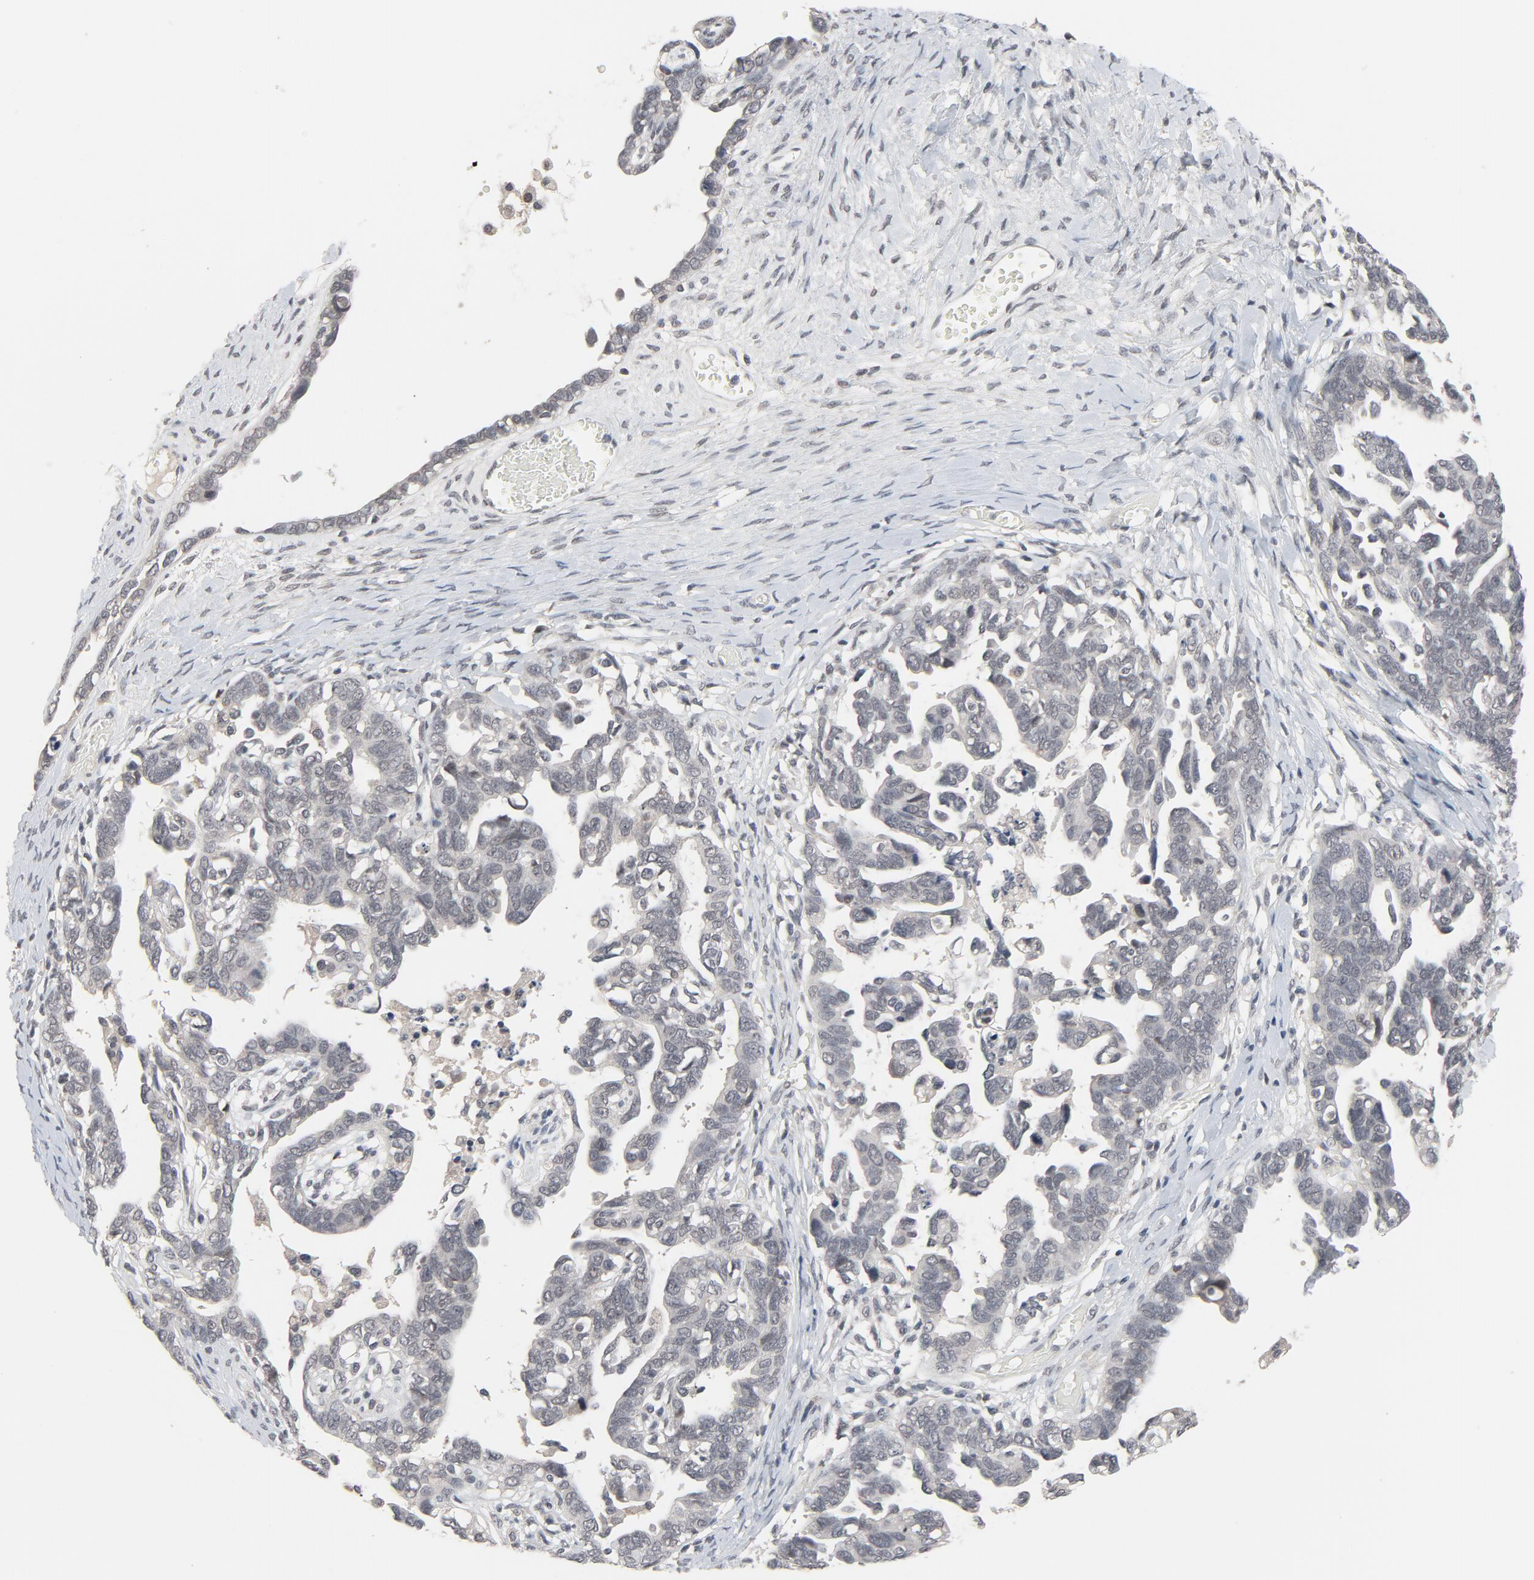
{"staining": {"intensity": "negative", "quantity": "none", "location": "none"}, "tissue": "ovarian cancer", "cell_type": "Tumor cells", "image_type": "cancer", "snomed": [{"axis": "morphology", "description": "Cystadenocarcinoma, serous, NOS"}, {"axis": "topography", "description": "Ovary"}], "caption": "The image exhibits no significant expression in tumor cells of ovarian serous cystadenocarcinoma.", "gene": "MT3", "patient": {"sex": "female", "age": 69}}